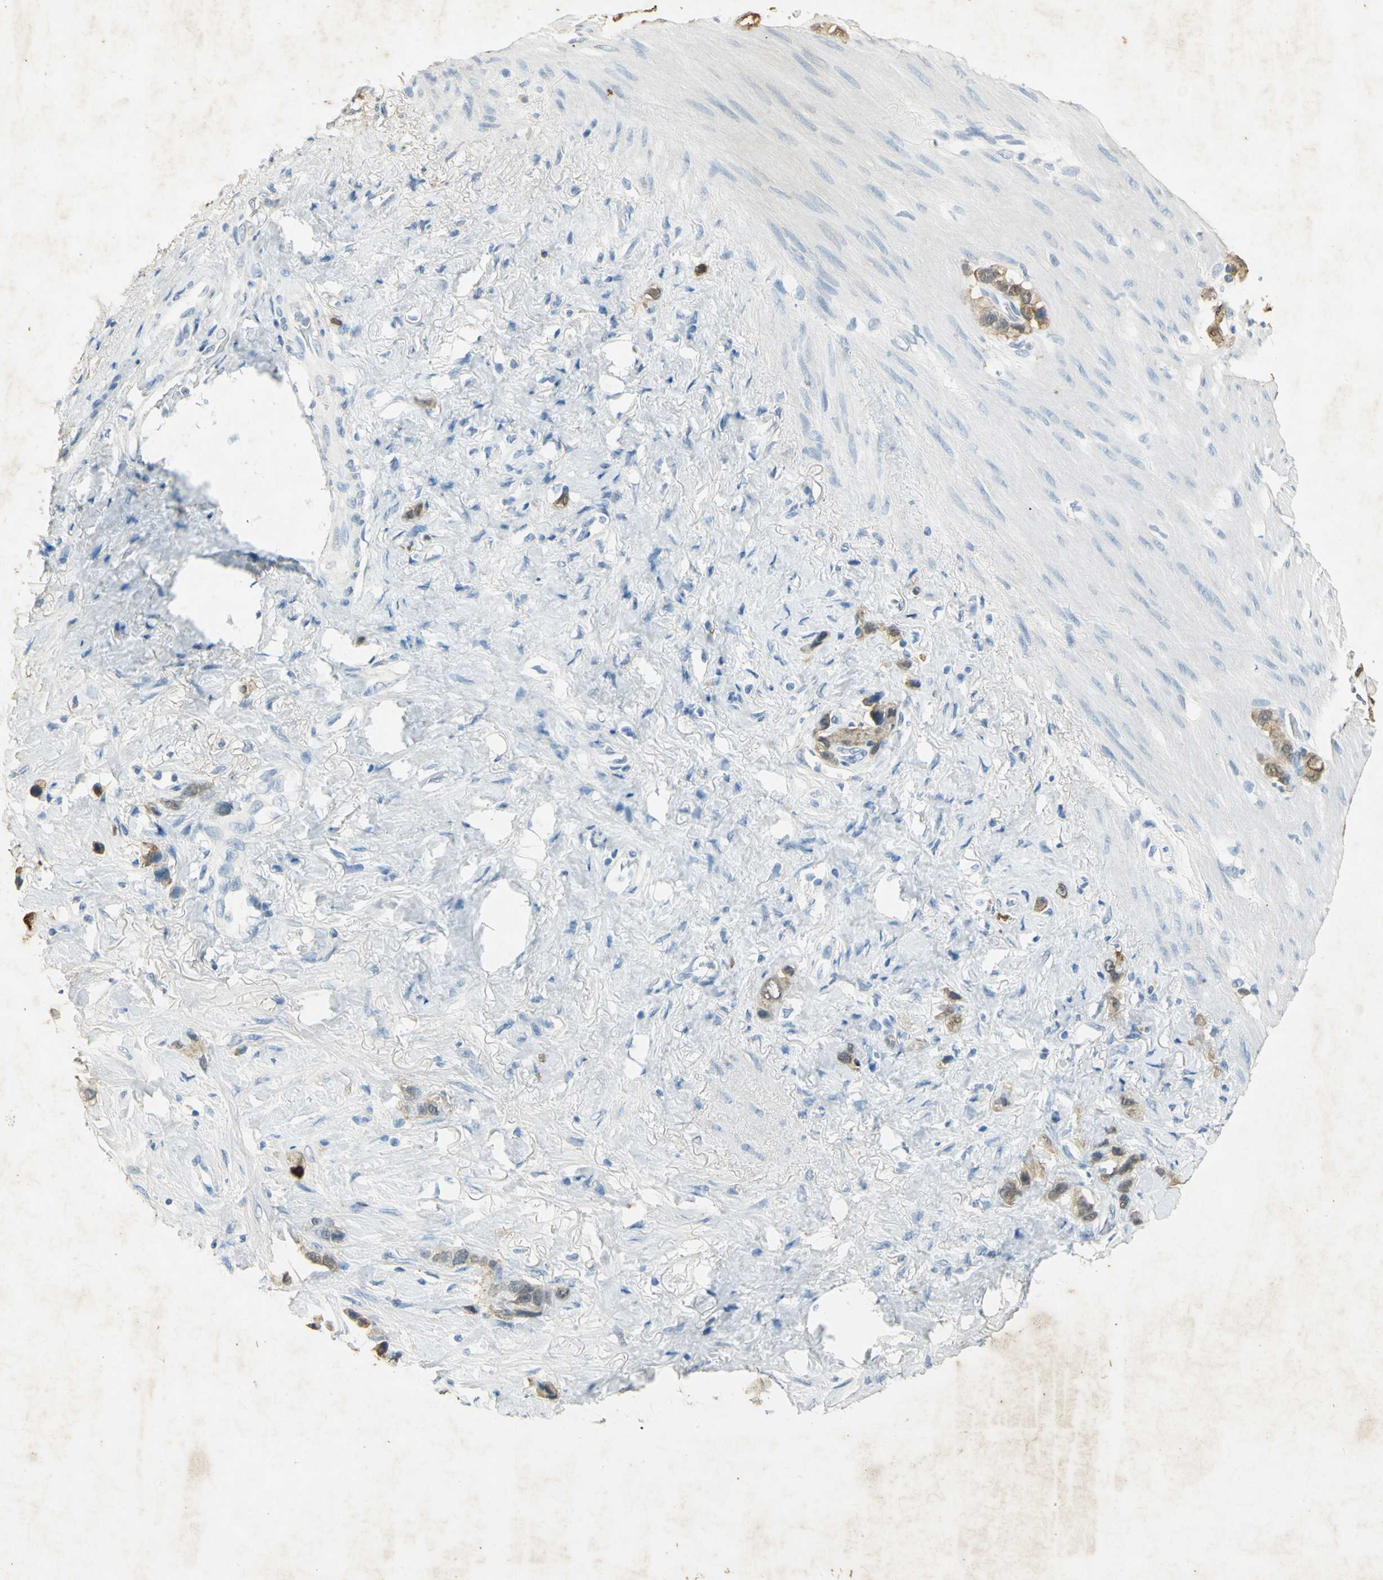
{"staining": {"intensity": "moderate", "quantity": ">75%", "location": "cytoplasmic/membranous"}, "tissue": "stomach cancer", "cell_type": "Tumor cells", "image_type": "cancer", "snomed": [{"axis": "morphology", "description": "Normal tissue, NOS"}, {"axis": "morphology", "description": "Adenocarcinoma, NOS"}, {"axis": "morphology", "description": "Adenocarcinoma, High grade"}, {"axis": "topography", "description": "Stomach, upper"}, {"axis": "topography", "description": "Stomach"}], "caption": "Moderate cytoplasmic/membranous positivity for a protein is seen in about >75% of tumor cells of stomach cancer (adenocarcinoma (high-grade)) using immunohistochemistry (IHC).", "gene": "ANXA4", "patient": {"sex": "female", "age": 65}}